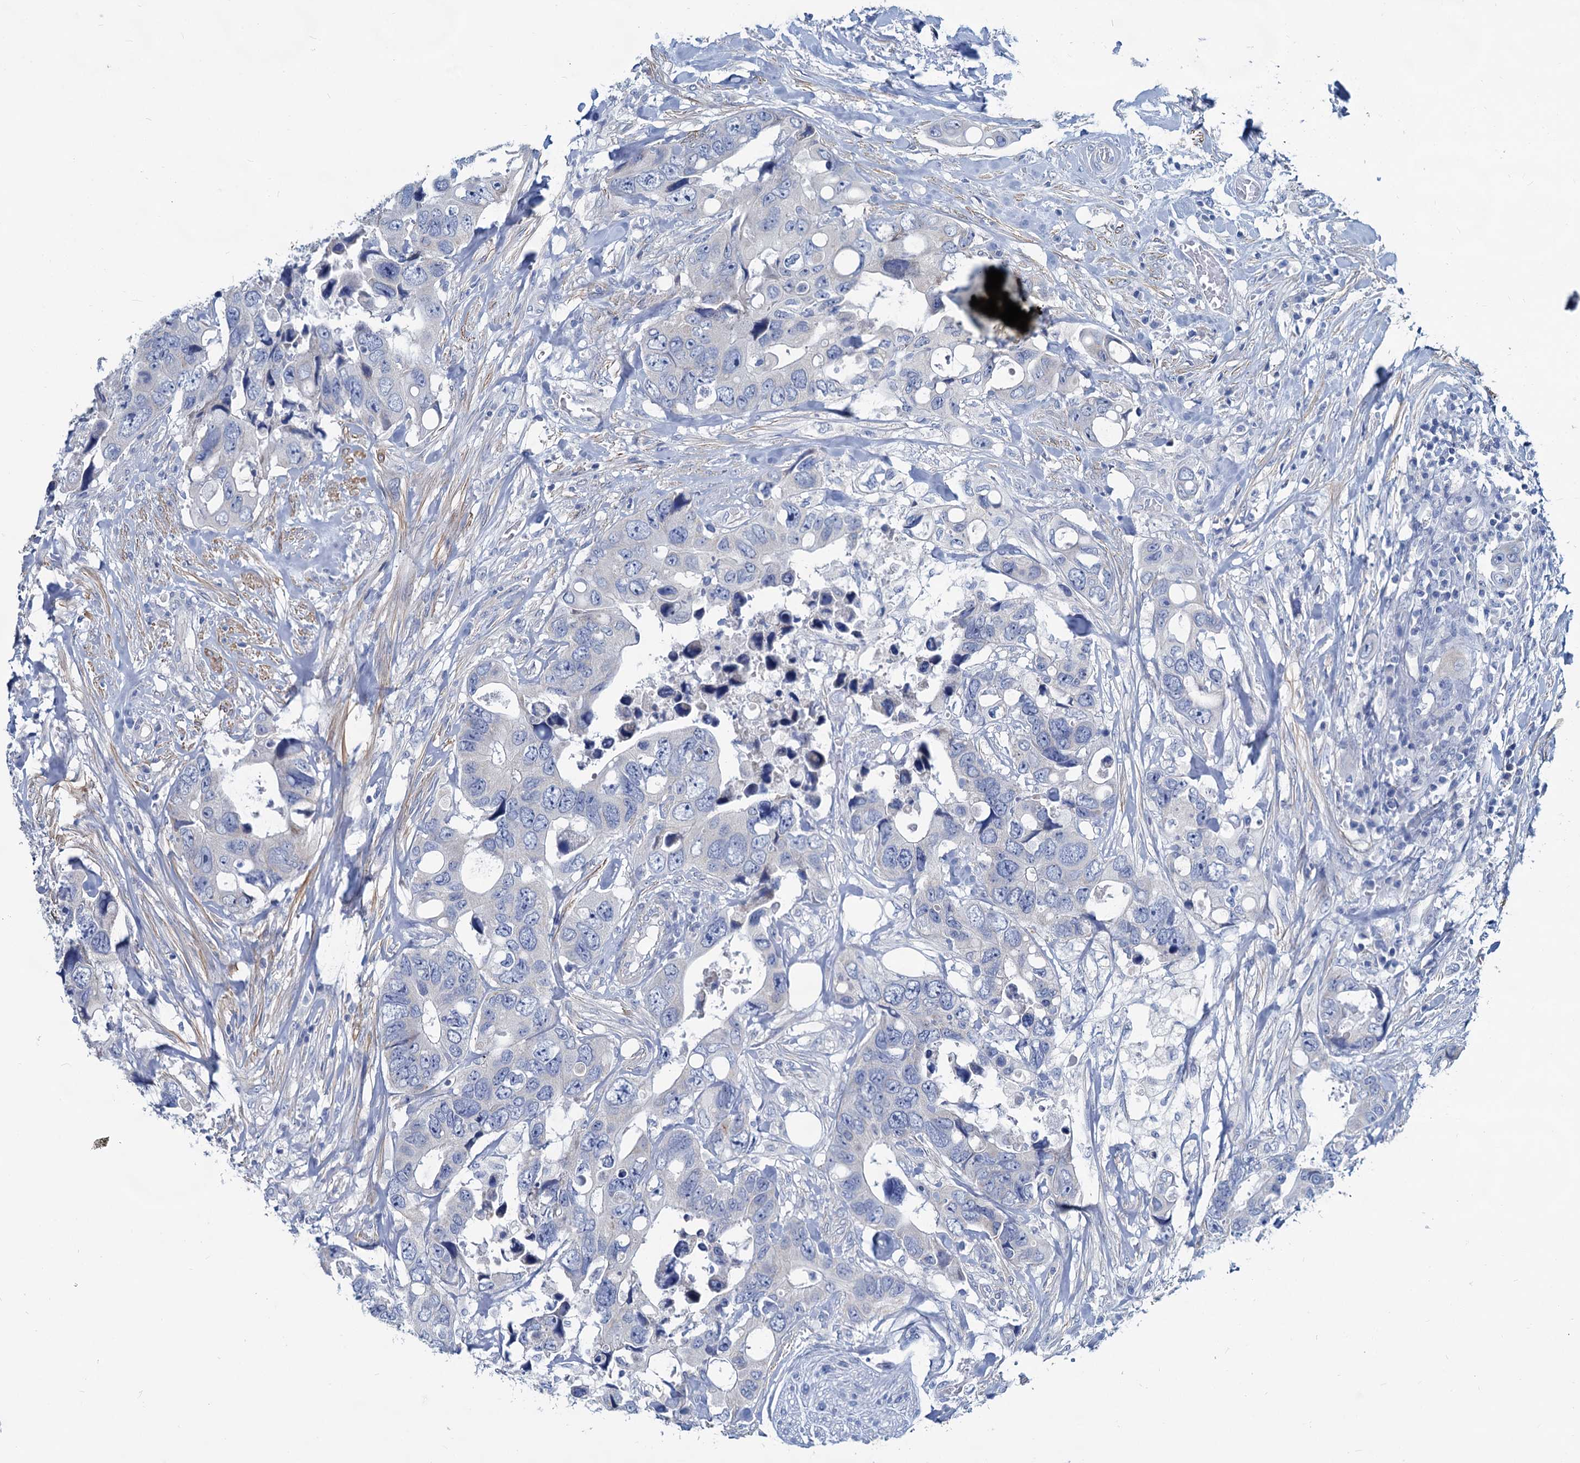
{"staining": {"intensity": "negative", "quantity": "none", "location": "none"}, "tissue": "colorectal cancer", "cell_type": "Tumor cells", "image_type": "cancer", "snomed": [{"axis": "morphology", "description": "Adenocarcinoma, NOS"}, {"axis": "topography", "description": "Rectum"}], "caption": "IHC of human colorectal cancer (adenocarcinoma) shows no expression in tumor cells. Nuclei are stained in blue.", "gene": "SLC1A3", "patient": {"sex": "male", "age": 57}}